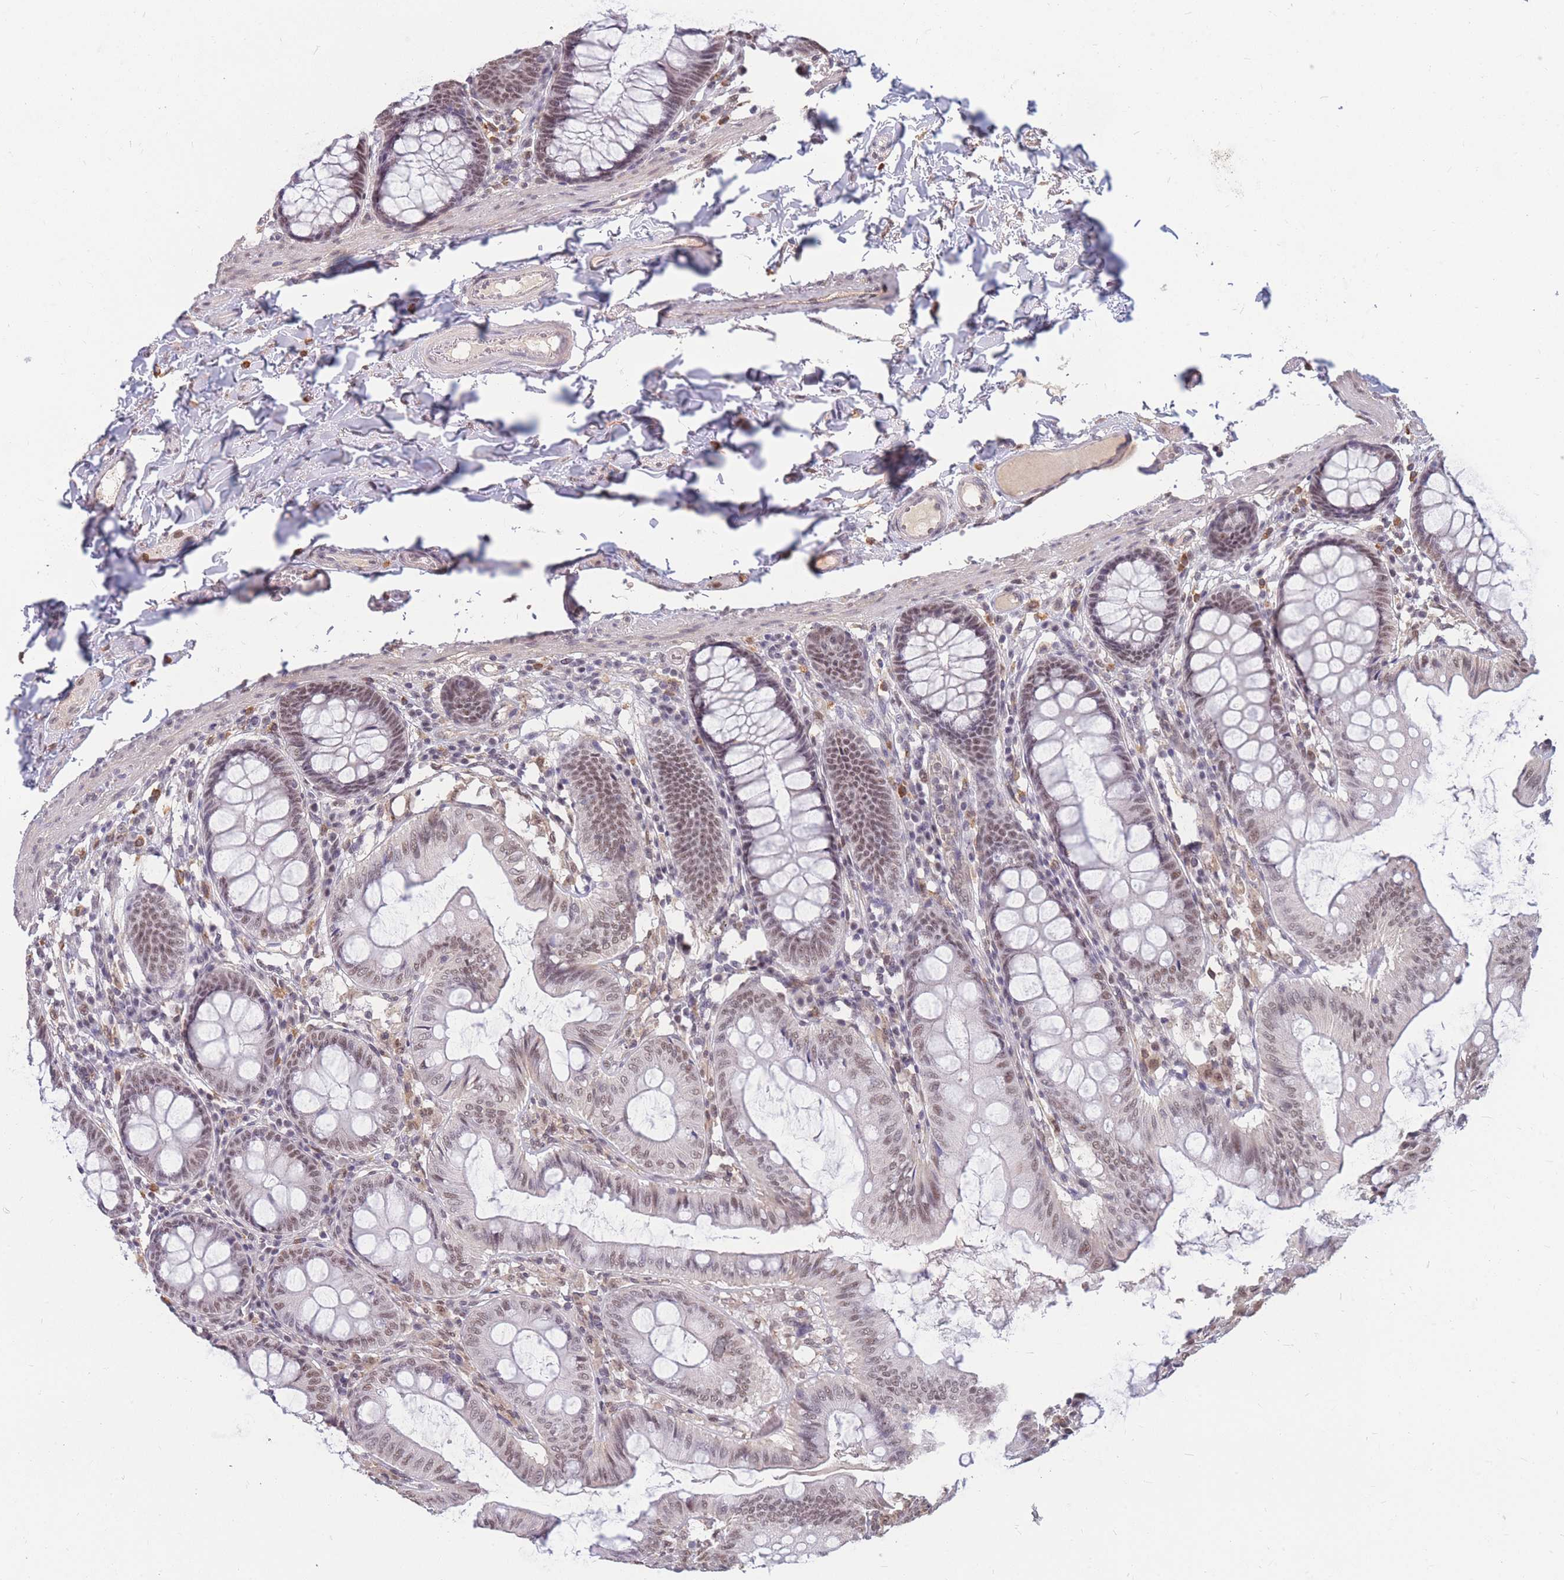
{"staining": {"intensity": "weak", "quantity": ">75%", "location": "nuclear"}, "tissue": "colon", "cell_type": "Endothelial cells", "image_type": "normal", "snomed": [{"axis": "morphology", "description": "Normal tissue, NOS"}, {"axis": "topography", "description": "Colon"}], "caption": "A photomicrograph of human colon stained for a protein displays weak nuclear brown staining in endothelial cells.", "gene": "SNRPA1", "patient": {"sex": "male", "age": 84}}